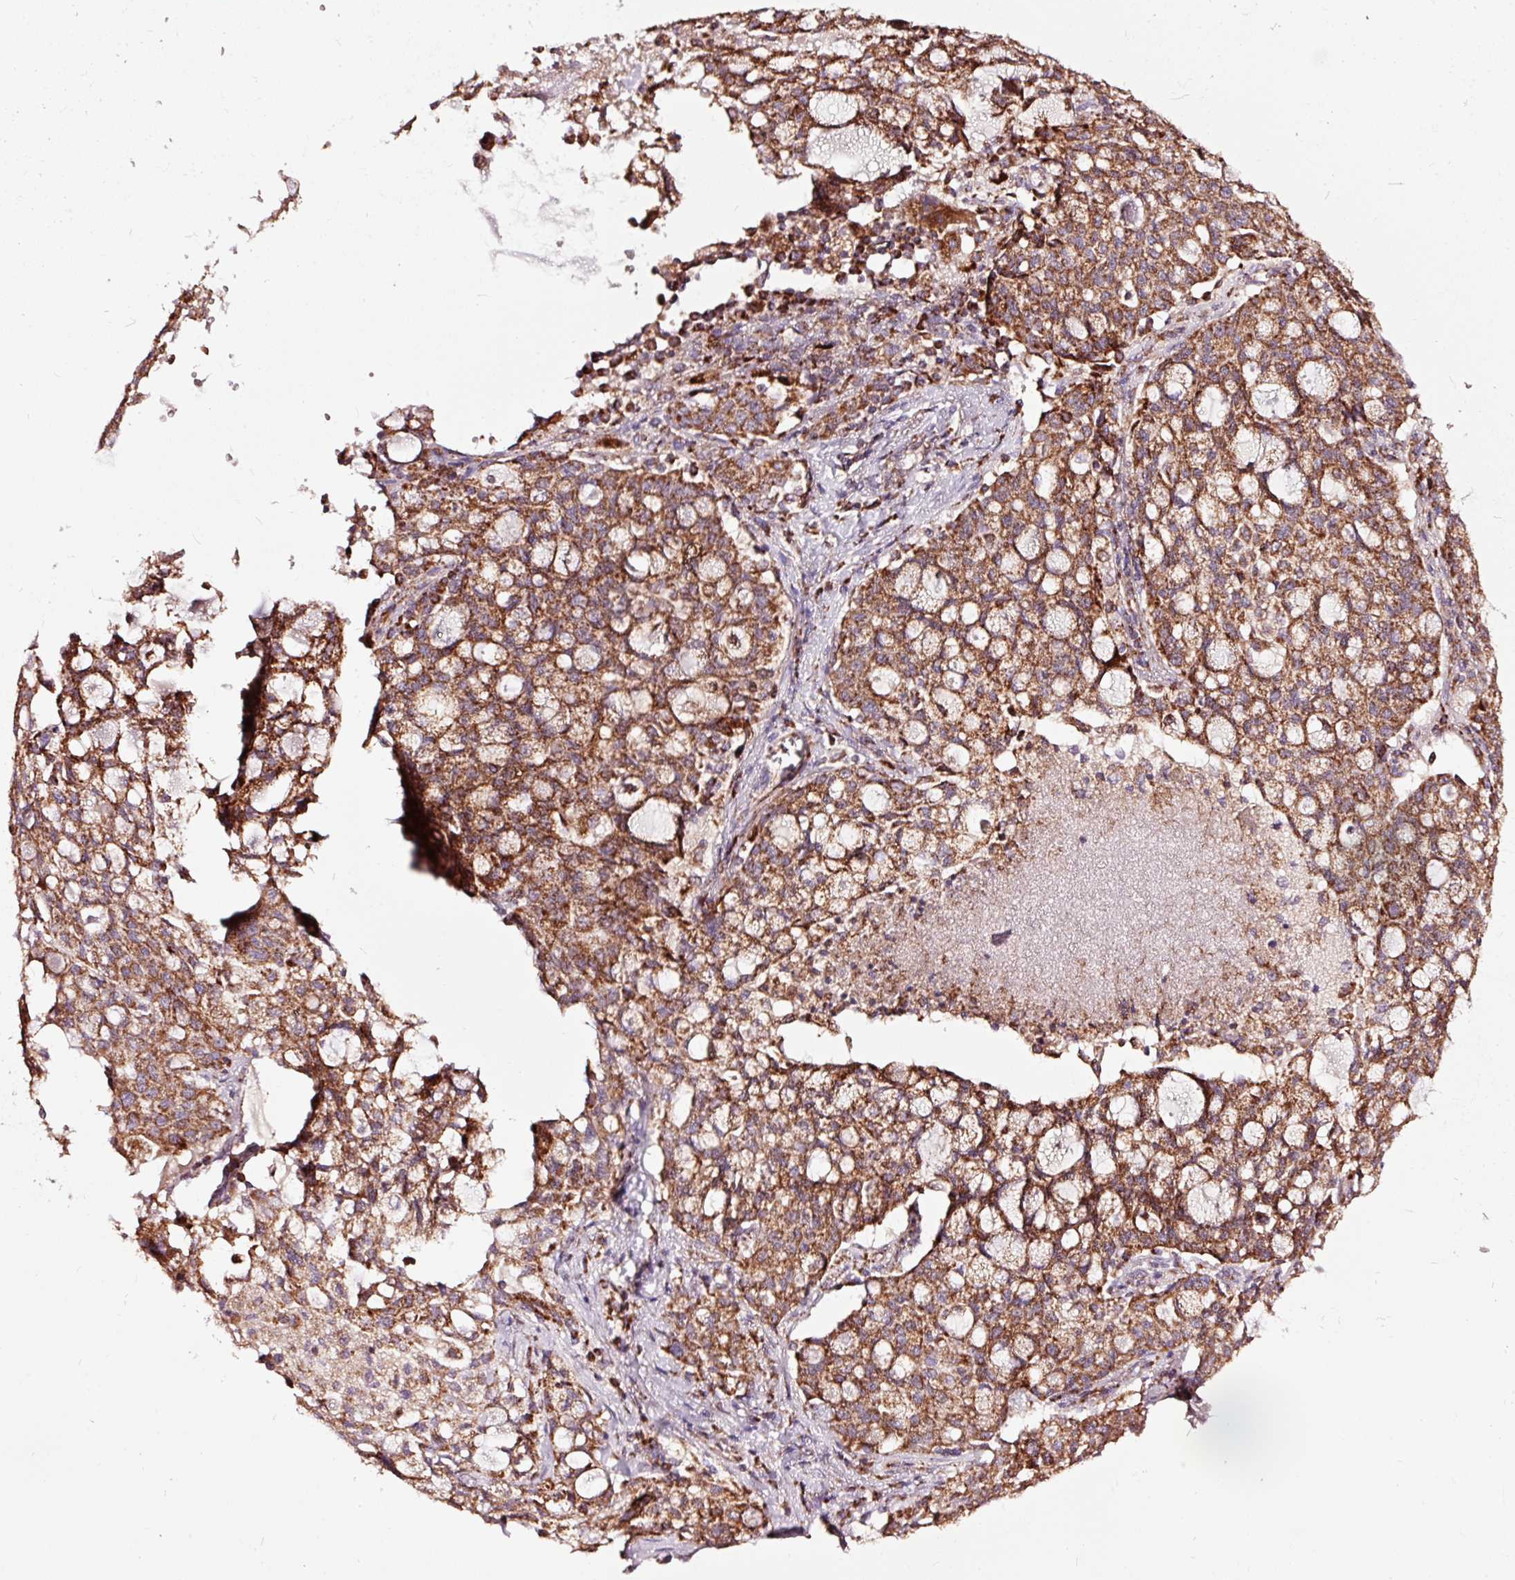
{"staining": {"intensity": "strong", "quantity": ">75%", "location": "cytoplasmic/membranous"}, "tissue": "lung cancer", "cell_type": "Tumor cells", "image_type": "cancer", "snomed": [{"axis": "morphology", "description": "Adenocarcinoma, NOS"}, {"axis": "topography", "description": "Lung"}], "caption": "Lung adenocarcinoma stained with a protein marker reveals strong staining in tumor cells.", "gene": "TPM1", "patient": {"sex": "female", "age": 44}}